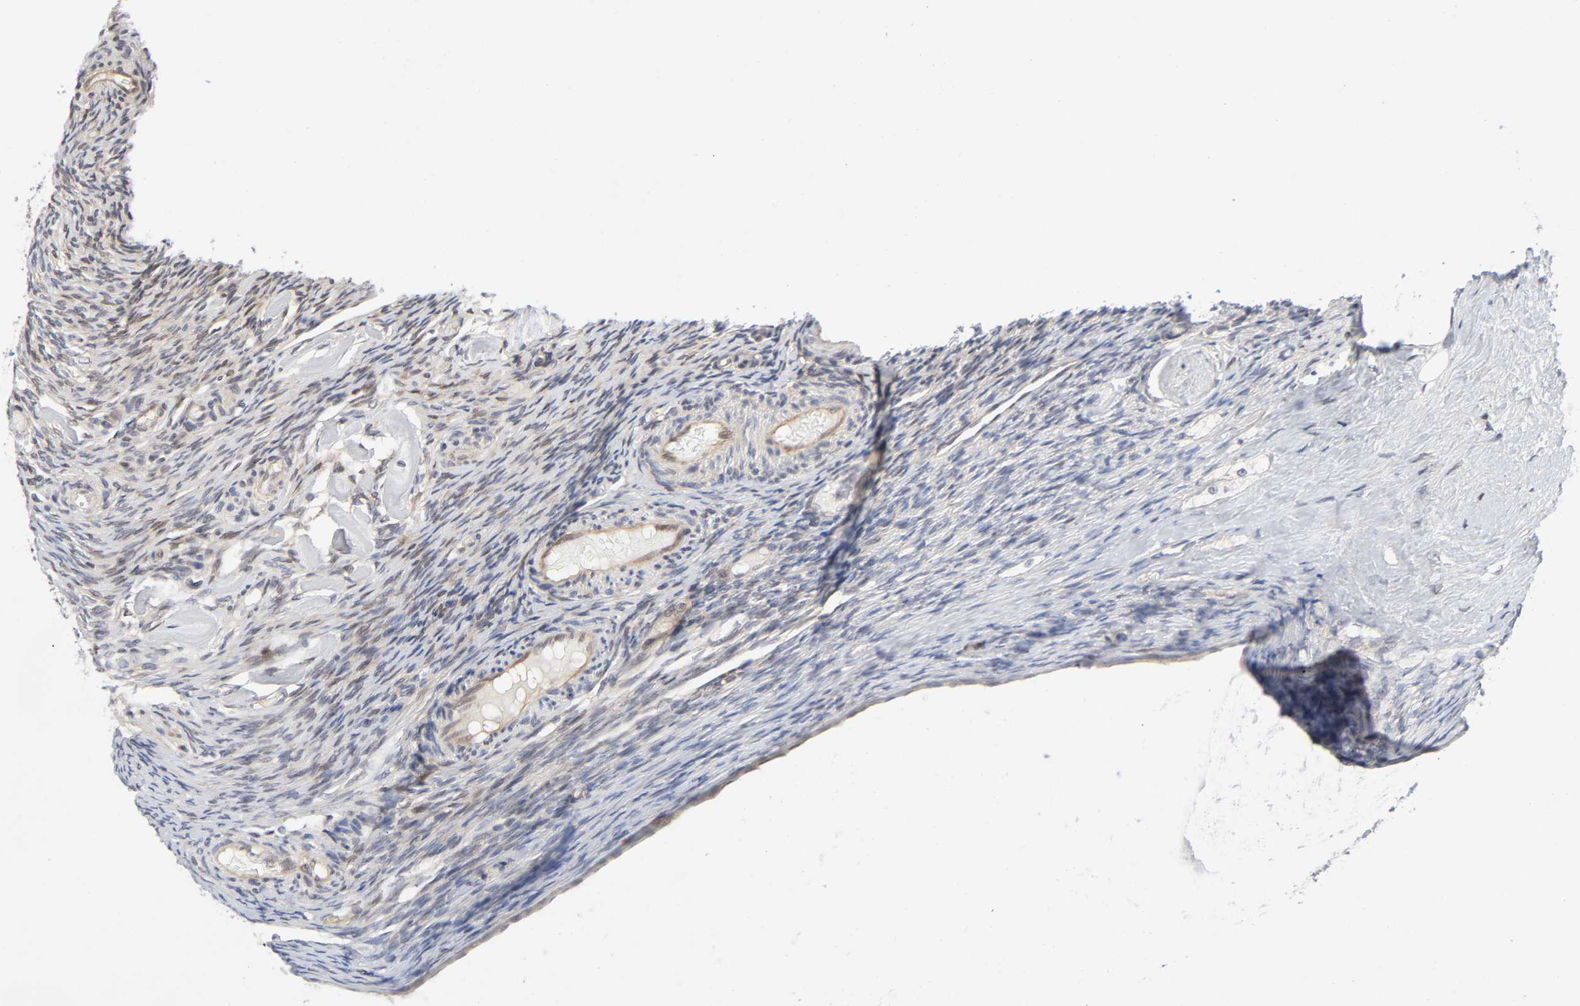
{"staining": {"intensity": "negative", "quantity": "none", "location": "none"}, "tissue": "ovary", "cell_type": "Follicle cells", "image_type": "normal", "snomed": [{"axis": "morphology", "description": "Normal tissue, NOS"}, {"axis": "topography", "description": "Ovary"}], "caption": "Immunohistochemistry of normal human ovary shows no positivity in follicle cells. (DAB immunohistochemistry (IHC) visualized using brightfield microscopy, high magnification).", "gene": "PTEN", "patient": {"sex": "female", "age": 60}}